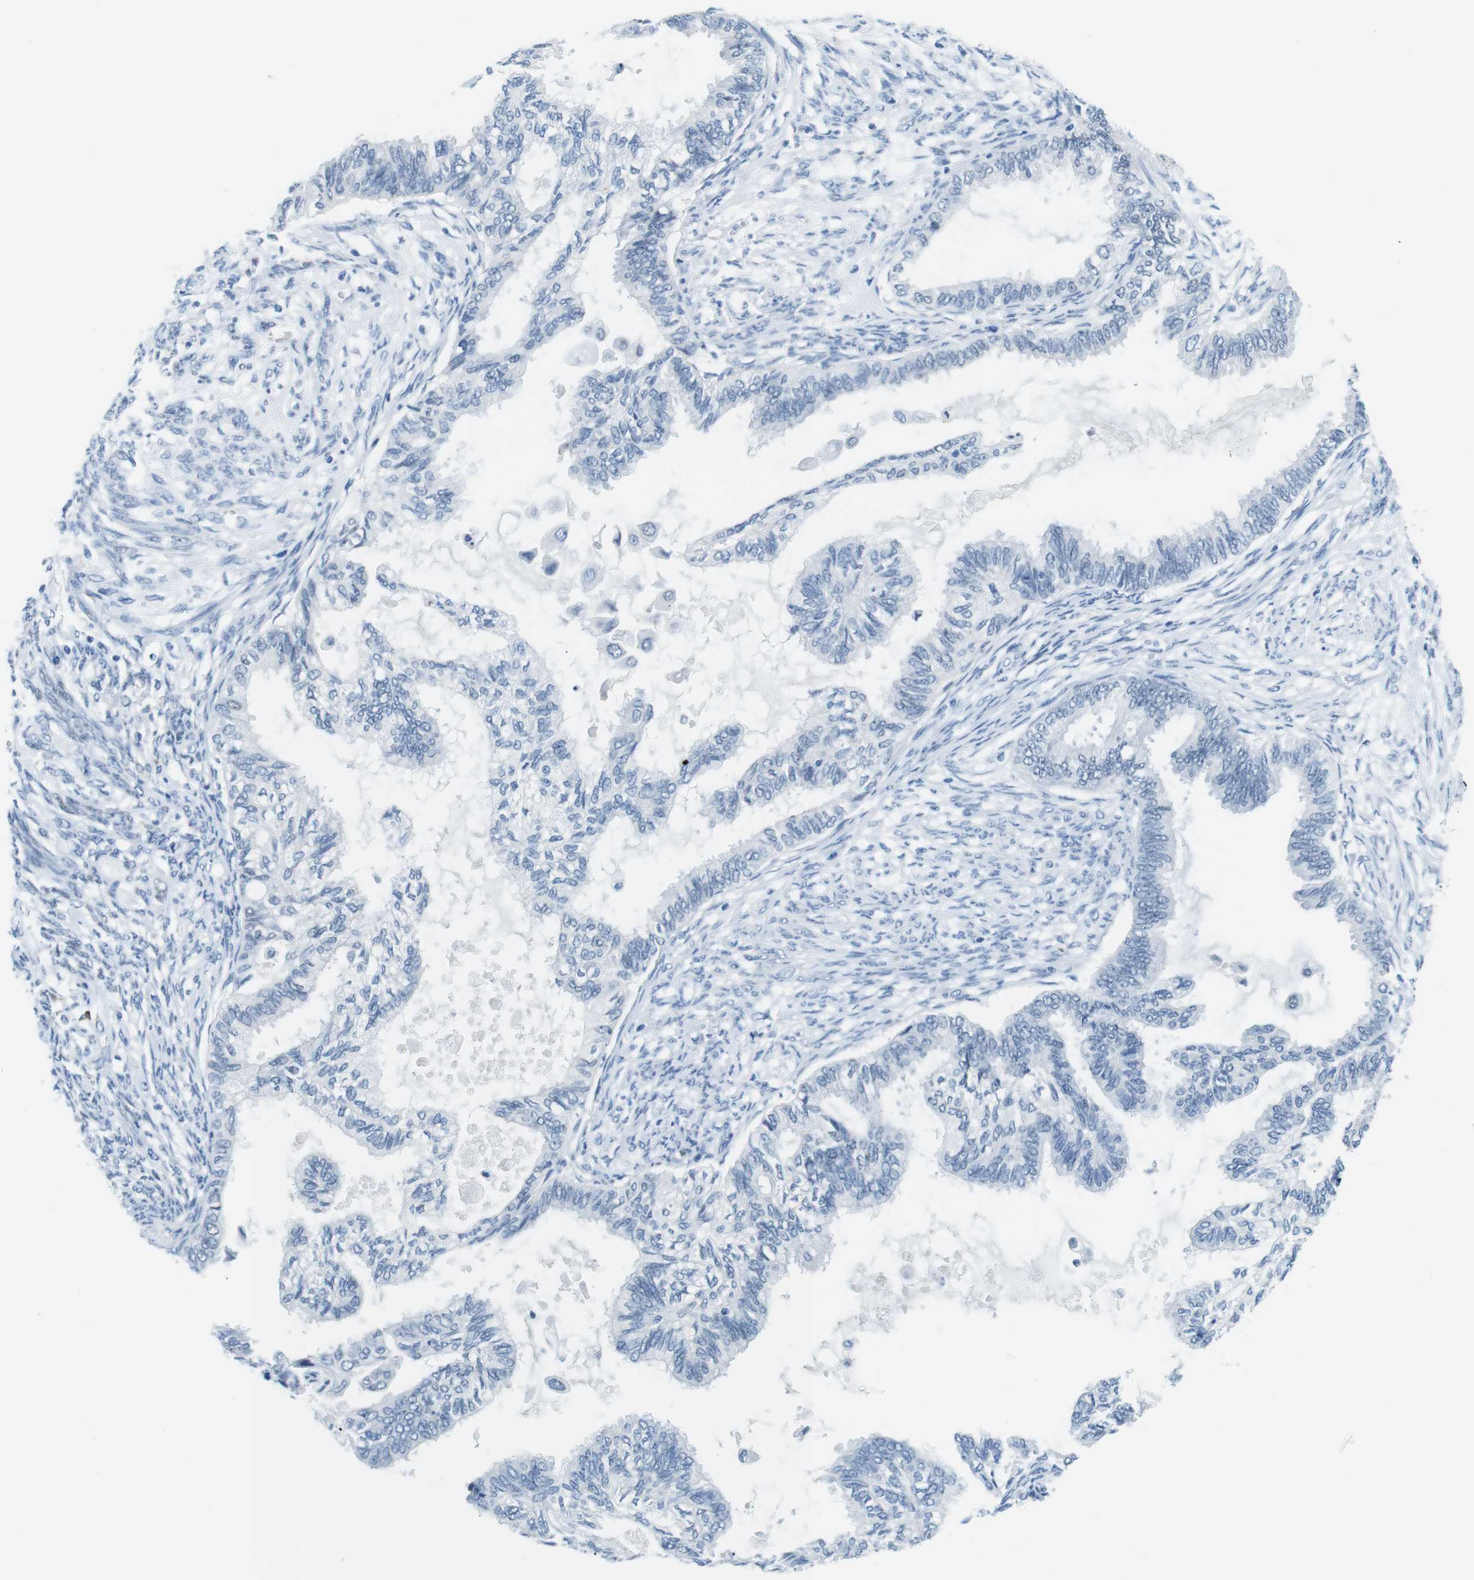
{"staining": {"intensity": "negative", "quantity": "none", "location": "none"}, "tissue": "cervical cancer", "cell_type": "Tumor cells", "image_type": "cancer", "snomed": [{"axis": "morphology", "description": "Normal tissue, NOS"}, {"axis": "morphology", "description": "Adenocarcinoma, NOS"}, {"axis": "topography", "description": "Cervix"}, {"axis": "topography", "description": "Endometrium"}], "caption": "This image is of cervical cancer stained with immunohistochemistry to label a protein in brown with the nuclei are counter-stained blue. There is no expression in tumor cells. The staining was performed using DAB (3,3'-diaminobenzidine) to visualize the protein expression in brown, while the nuclei were stained in blue with hematoxylin (Magnification: 20x).", "gene": "TFAP2C", "patient": {"sex": "female", "age": 86}}